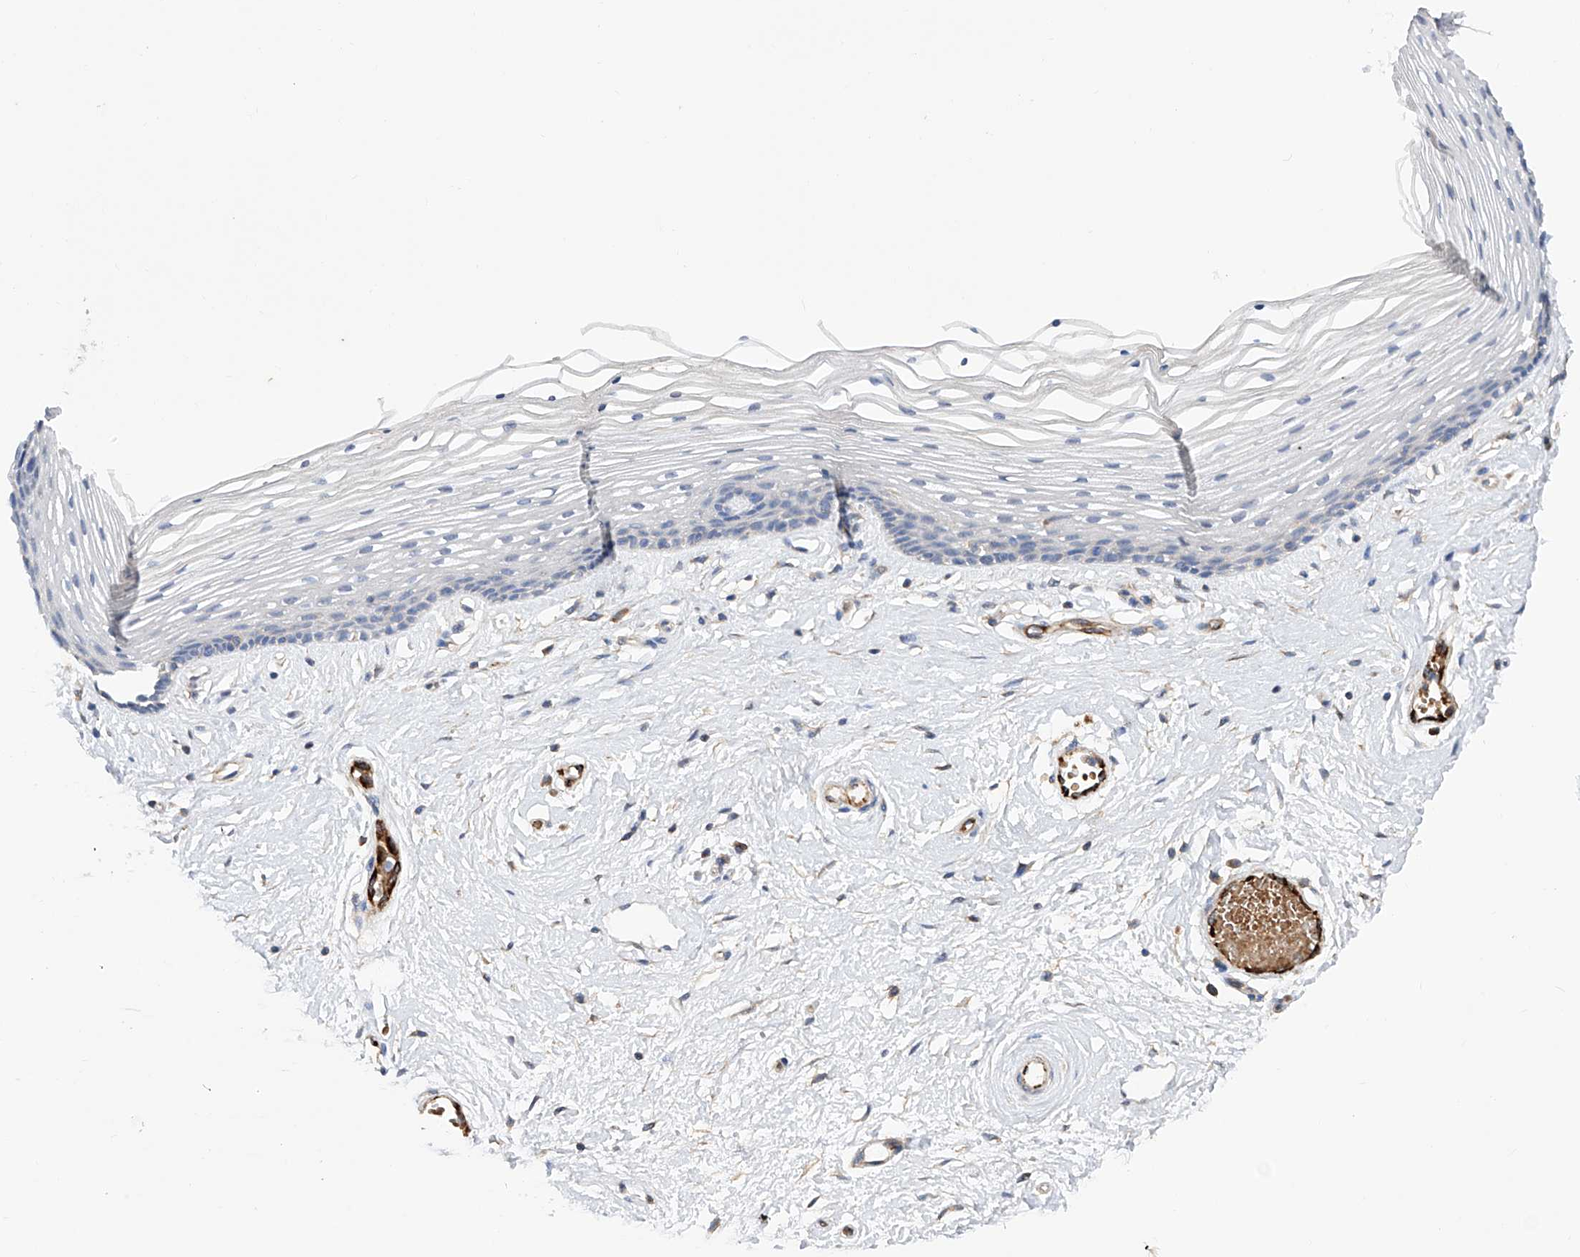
{"staining": {"intensity": "negative", "quantity": "none", "location": "none"}, "tissue": "vagina", "cell_type": "Squamous epithelial cells", "image_type": "normal", "snomed": [{"axis": "morphology", "description": "Normal tissue, NOS"}, {"axis": "topography", "description": "Vagina"}], "caption": "Immunohistochemistry photomicrograph of benign vagina: vagina stained with DAB (3,3'-diaminobenzidine) exhibits no significant protein positivity in squamous epithelial cells.", "gene": "NFATC4", "patient": {"sex": "female", "age": 46}}